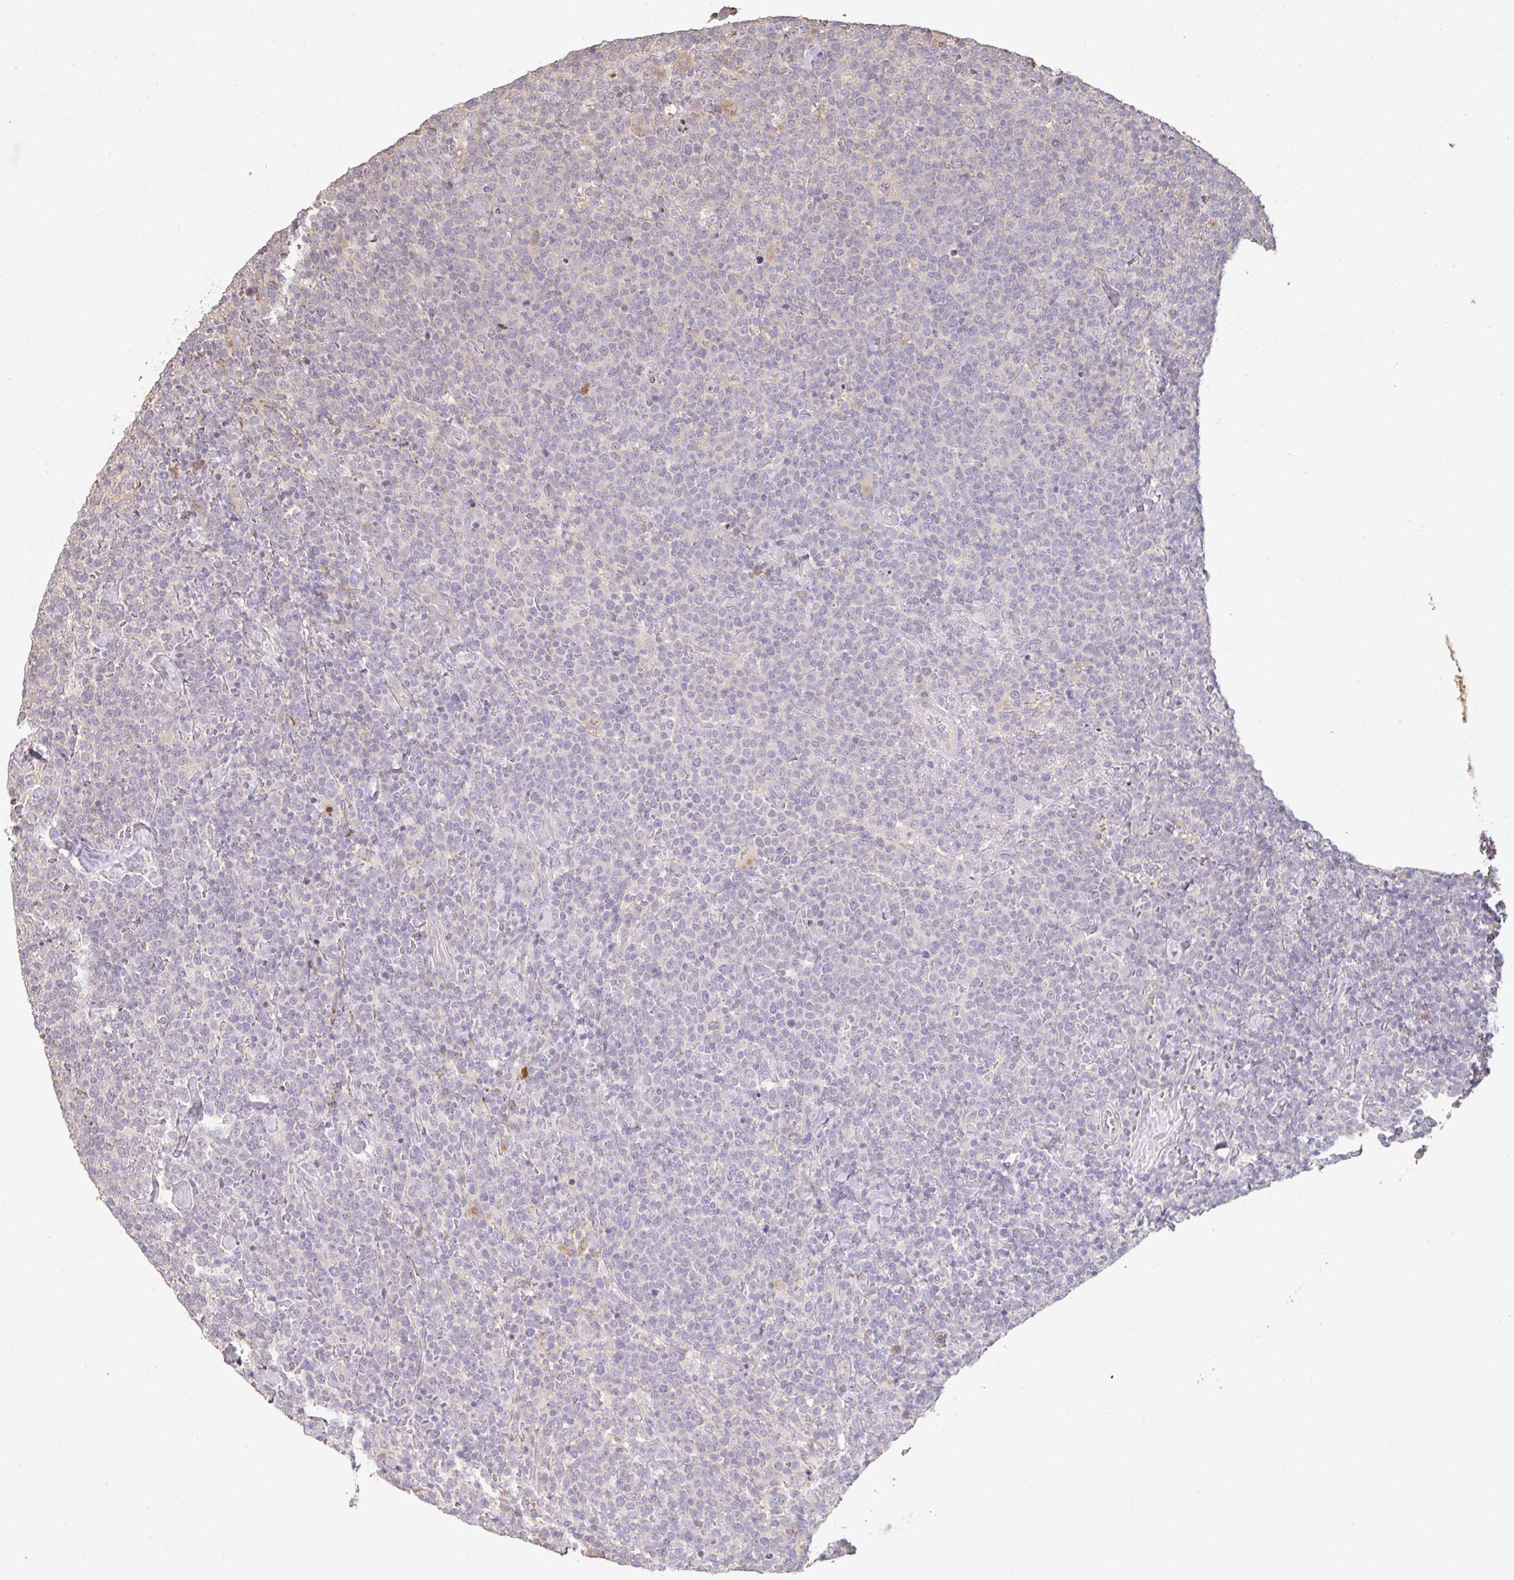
{"staining": {"intensity": "negative", "quantity": "none", "location": "none"}, "tissue": "lymphoma", "cell_type": "Tumor cells", "image_type": "cancer", "snomed": [{"axis": "morphology", "description": "Malignant lymphoma, non-Hodgkin's type, High grade"}, {"axis": "topography", "description": "Lymph node"}], "caption": "Immunohistochemistry image of high-grade malignant lymphoma, non-Hodgkin's type stained for a protein (brown), which demonstrates no expression in tumor cells.", "gene": "BRINP3", "patient": {"sex": "male", "age": 61}}